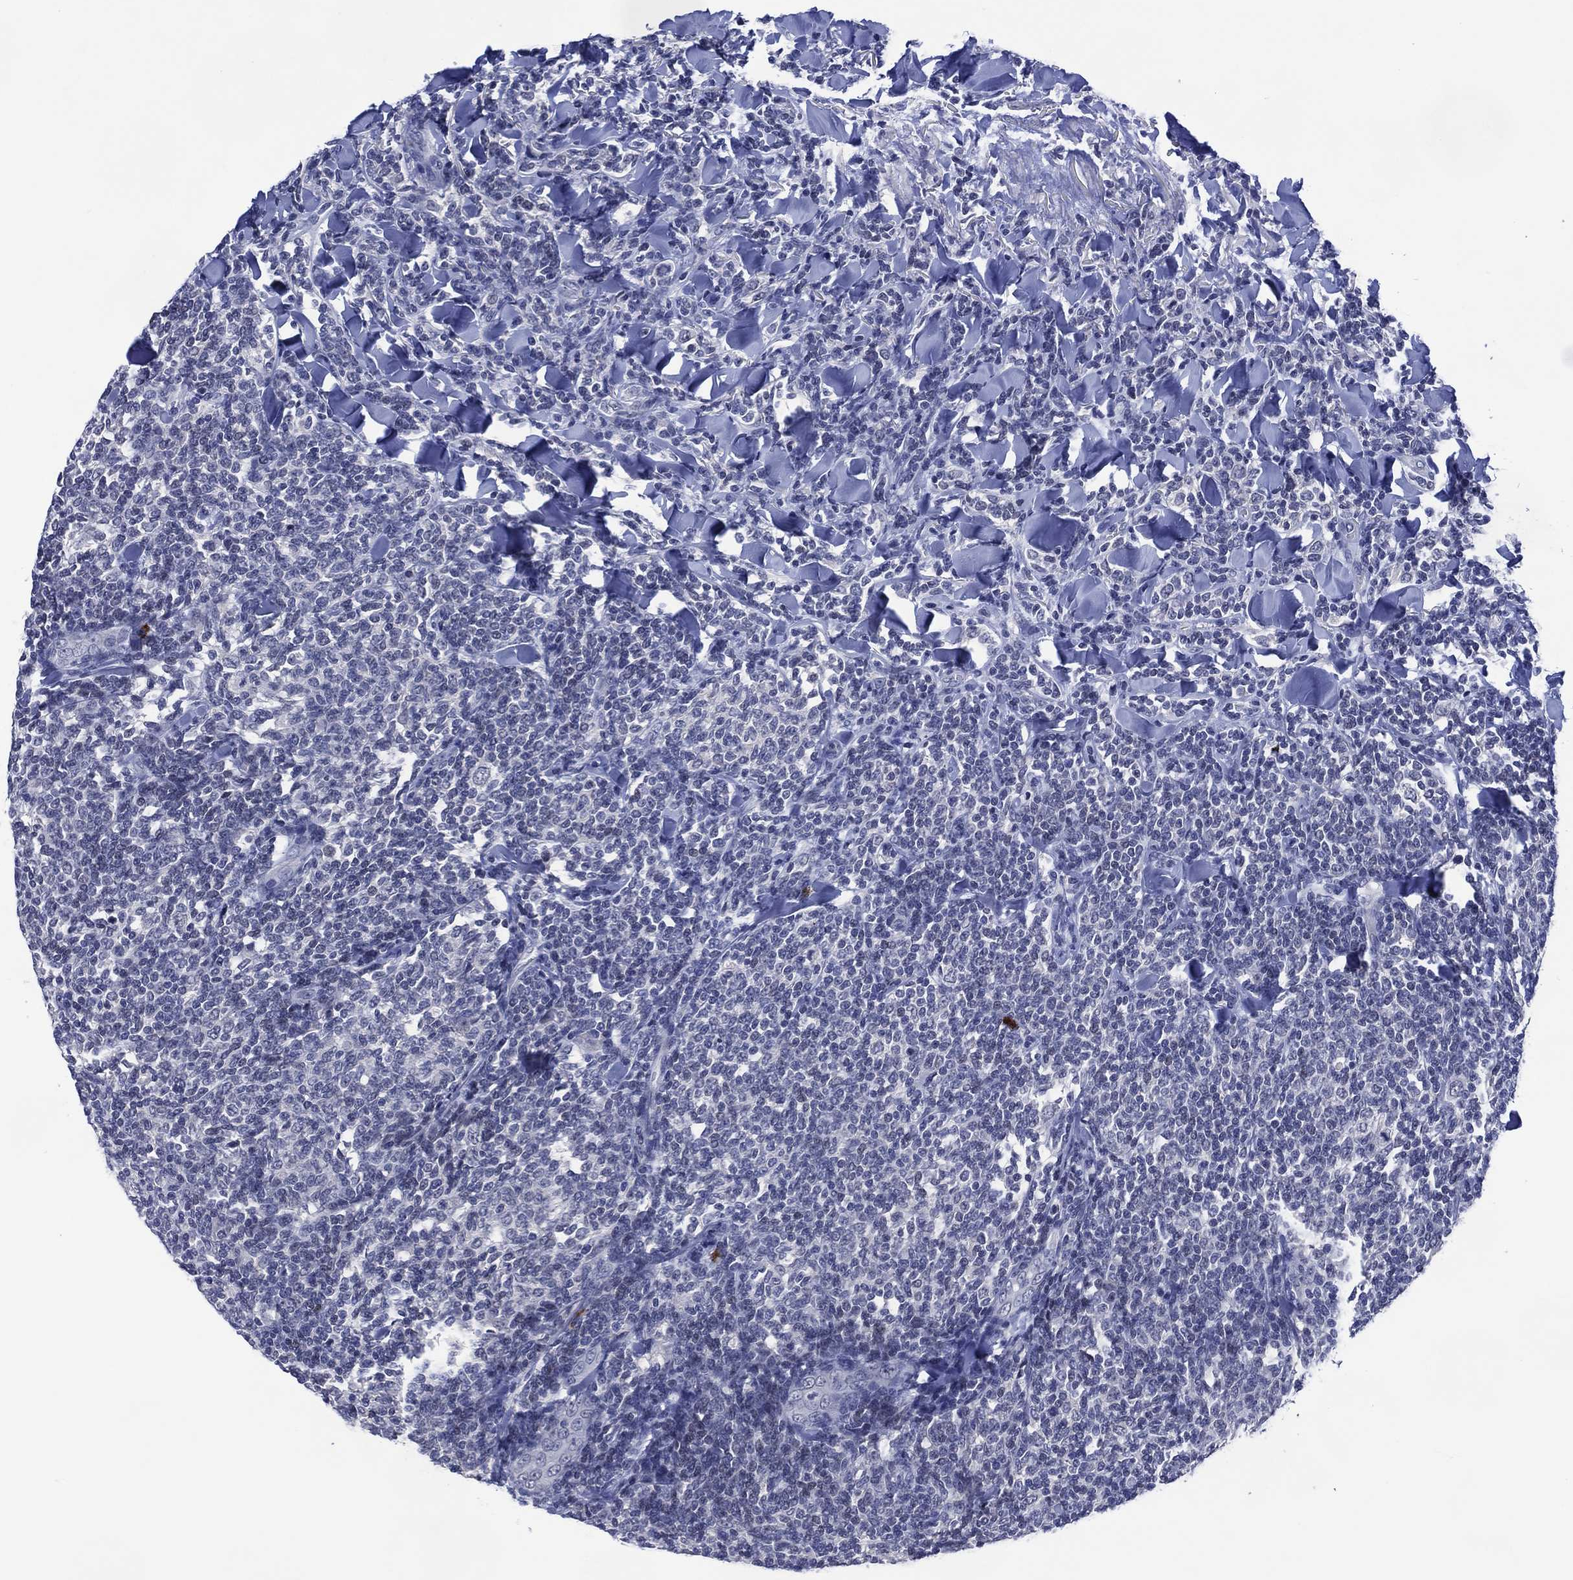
{"staining": {"intensity": "negative", "quantity": "none", "location": "none"}, "tissue": "lymphoma", "cell_type": "Tumor cells", "image_type": "cancer", "snomed": [{"axis": "morphology", "description": "Malignant lymphoma, non-Hodgkin's type, Low grade"}, {"axis": "topography", "description": "Lymph node"}], "caption": "IHC photomicrograph of human lymphoma stained for a protein (brown), which demonstrates no expression in tumor cells. (Immunohistochemistry, brightfield microscopy, high magnification).", "gene": "USP26", "patient": {"sex": "female", "age": 56}}